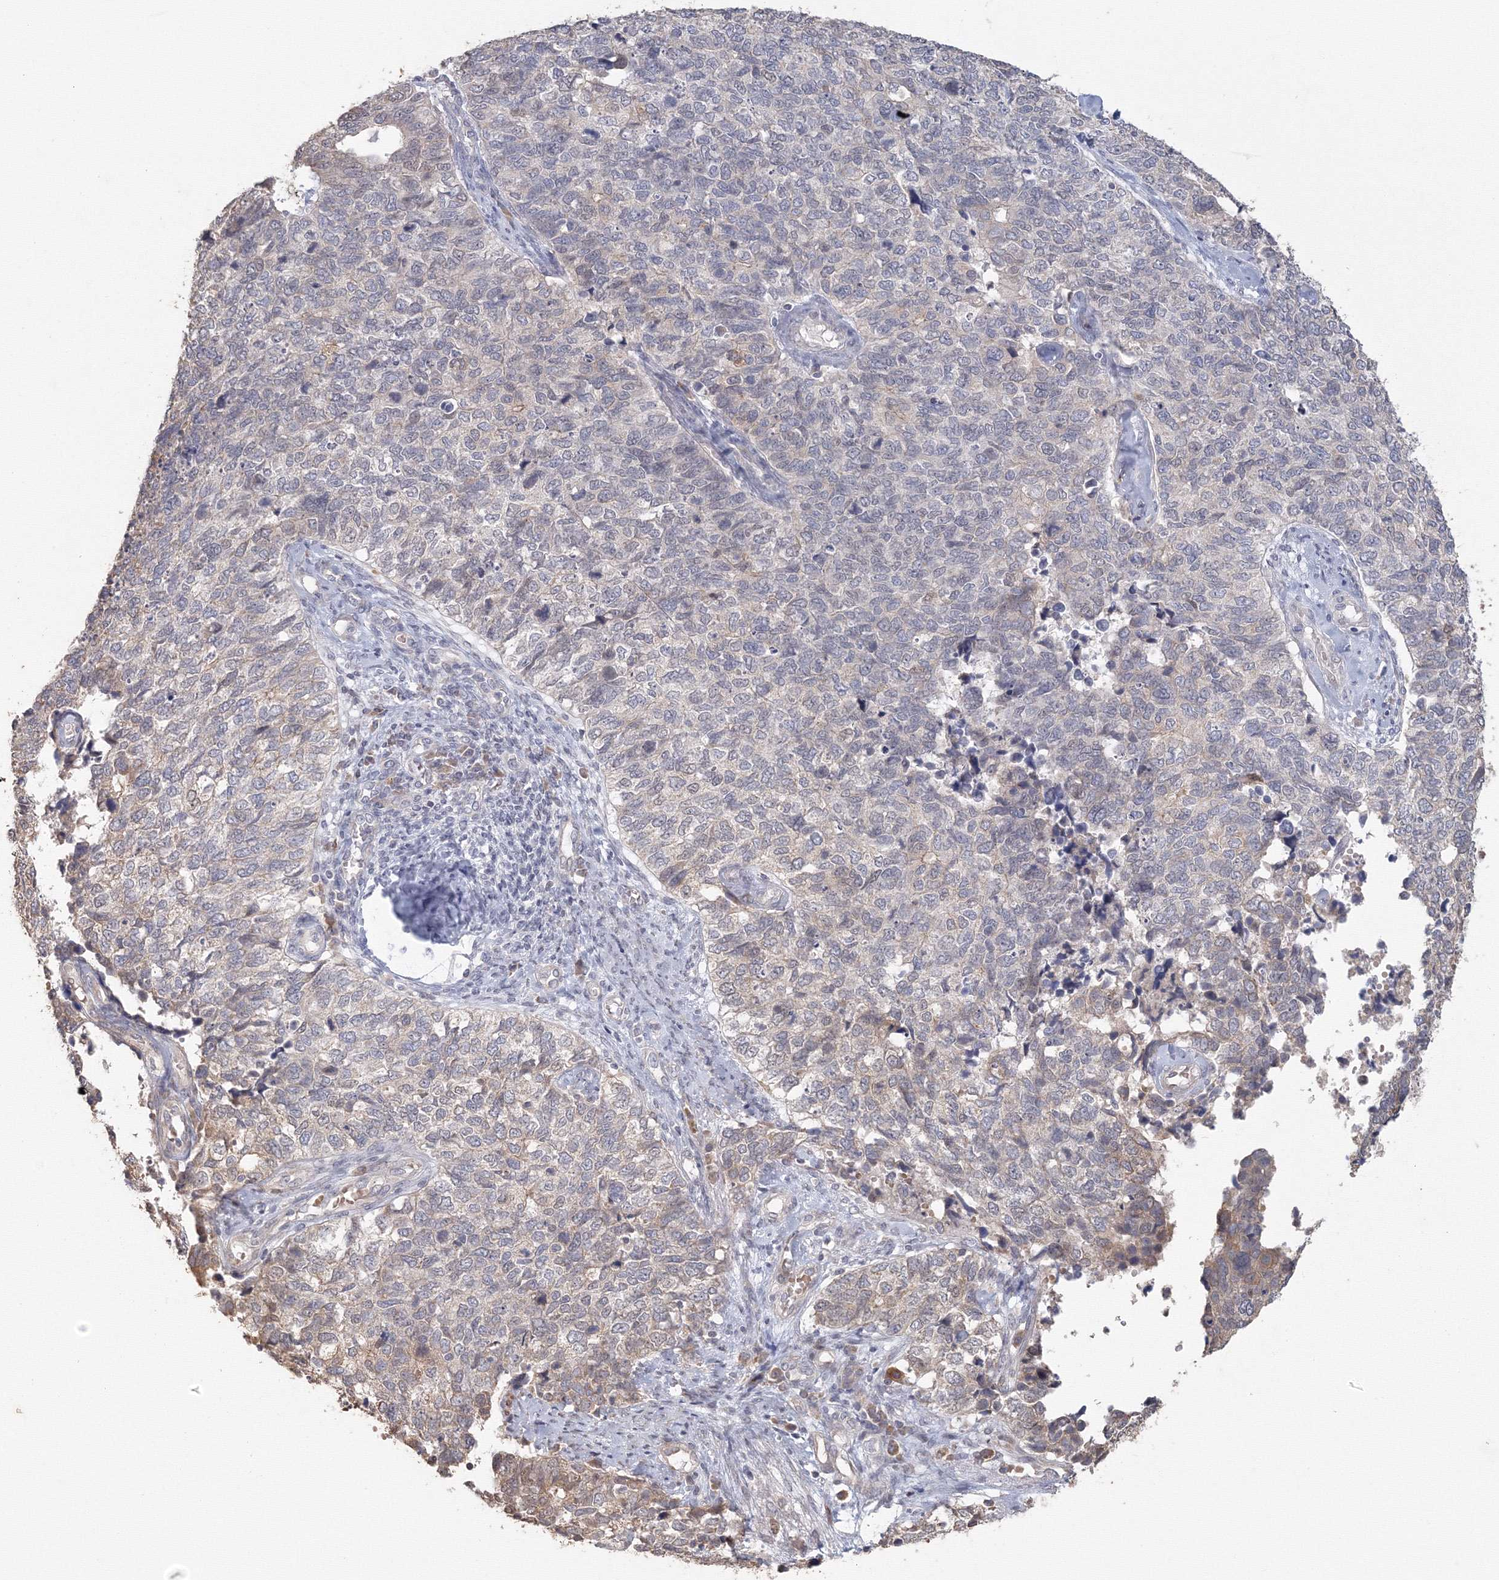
{"staining": {"intensity": "weak", "quantity": "<25%", "location": "cytoplasmic/membranous"}, "tissue": "cervical cancer", "cell_type": "Tumor cells", "image_type": "cancer", "snomed": [{"axis": "morphology", "description": "Squamous cell carcinoma, NOS"}, {"axis": "topography", "description": "Cervix"}], "caption": "Tumor cells show no significant staining in cervical cancer. (Stains: DAB immunohistochemistry (IHC) with hematoxylin counter stain, Microscopy: brightfield microscopy at high magnification).", "gene": "TACC2", "patient": {"sex": "female", "age": 63}}